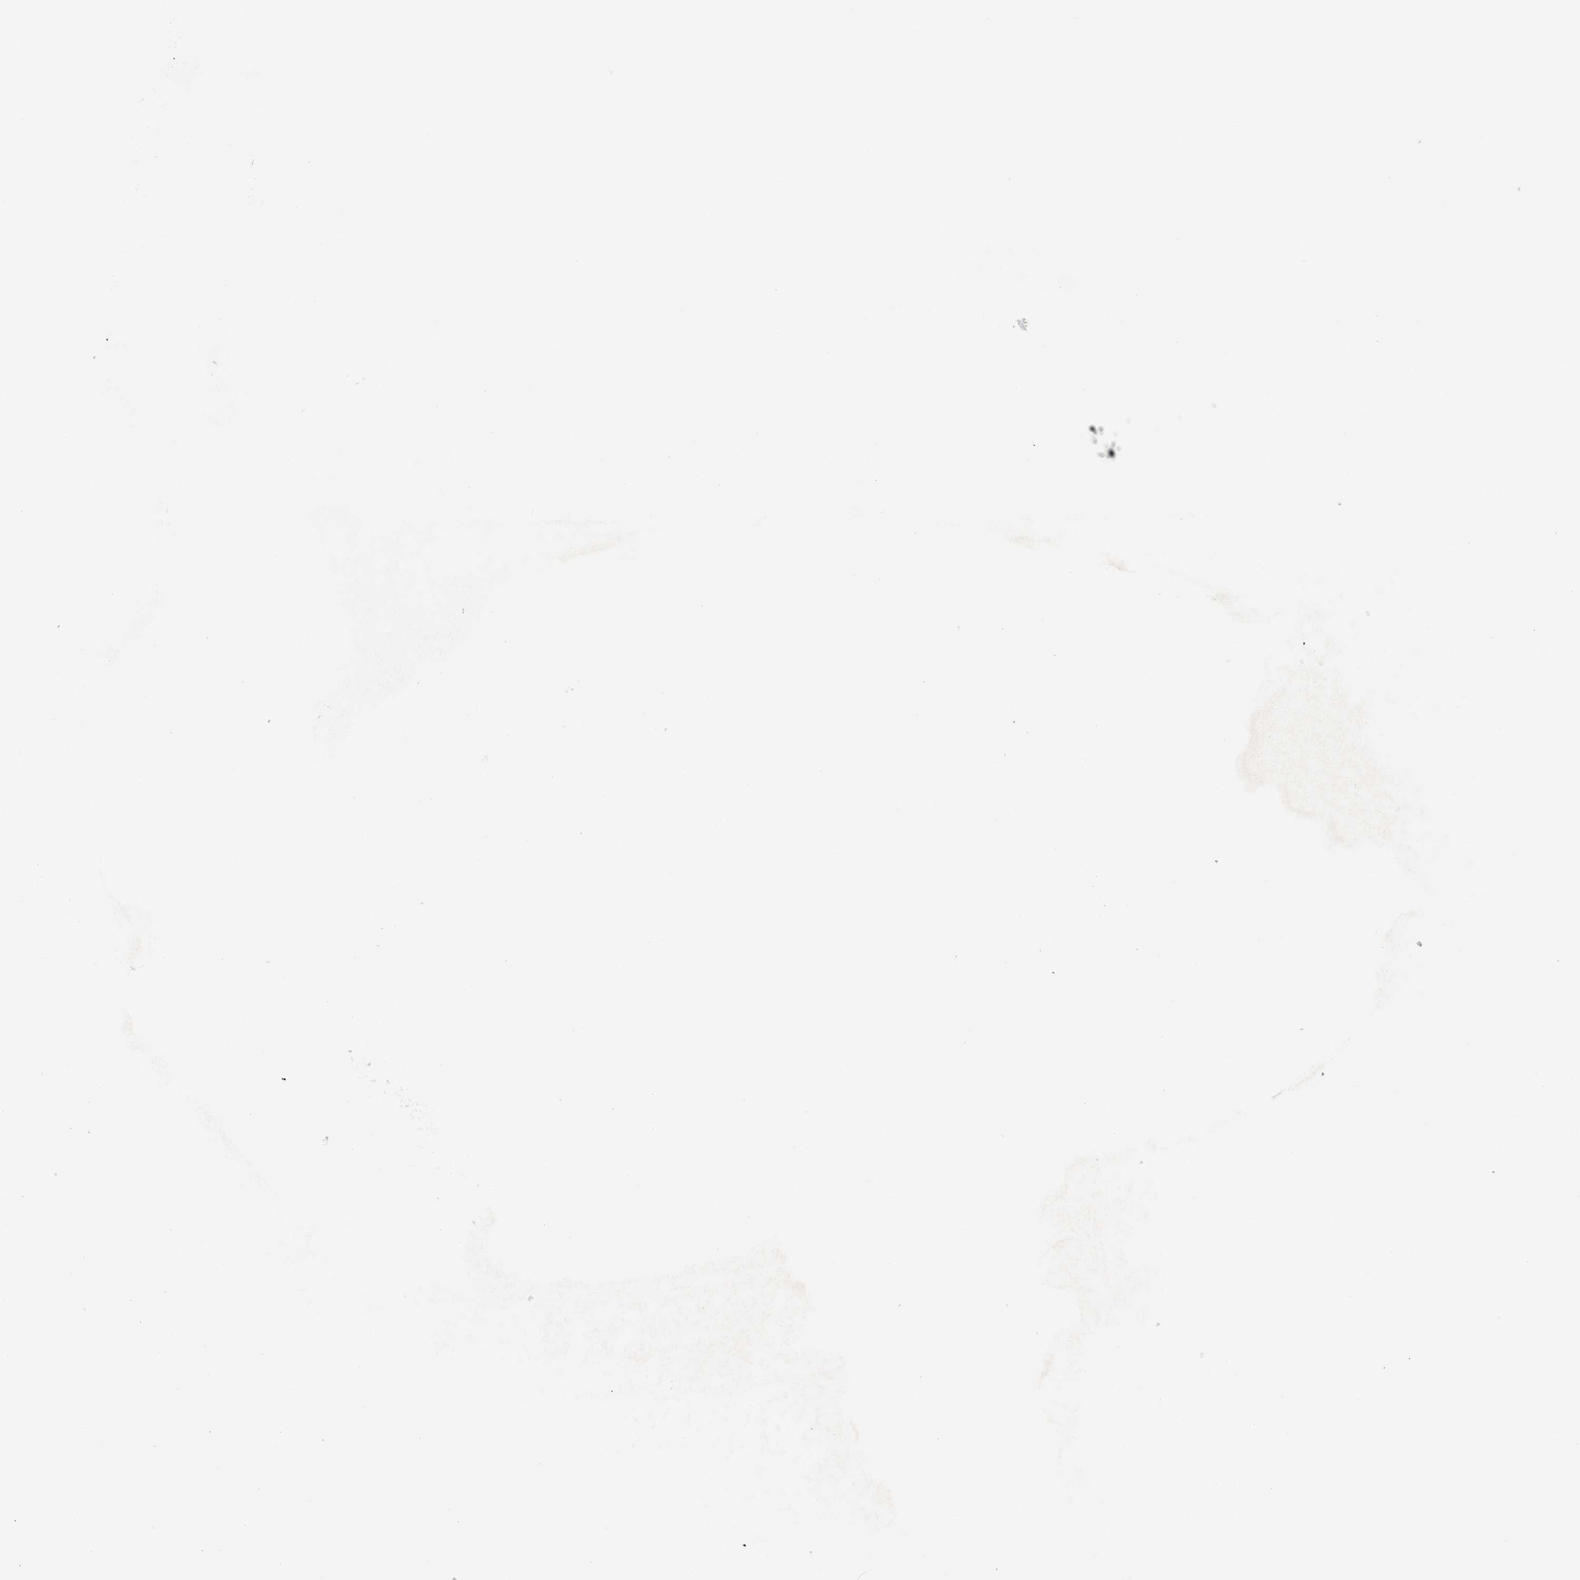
{"staining": {"intensity": "negative", "quantity": "none", "location": "none"}, "tissue": "glioma", "cell_type": "Tumor cells", "image_type": "cancer", "snomed": [{"axis": "morphology", "description": "Glioma, malignant, Low grade"}, {"axis": "topography", "description": "Brain"}], "caption": "A photomicrograph of human glioma is negative for staining in tumor cells.", "gene": "HEXD", "patient": {"sex": "female", "age": 22}}